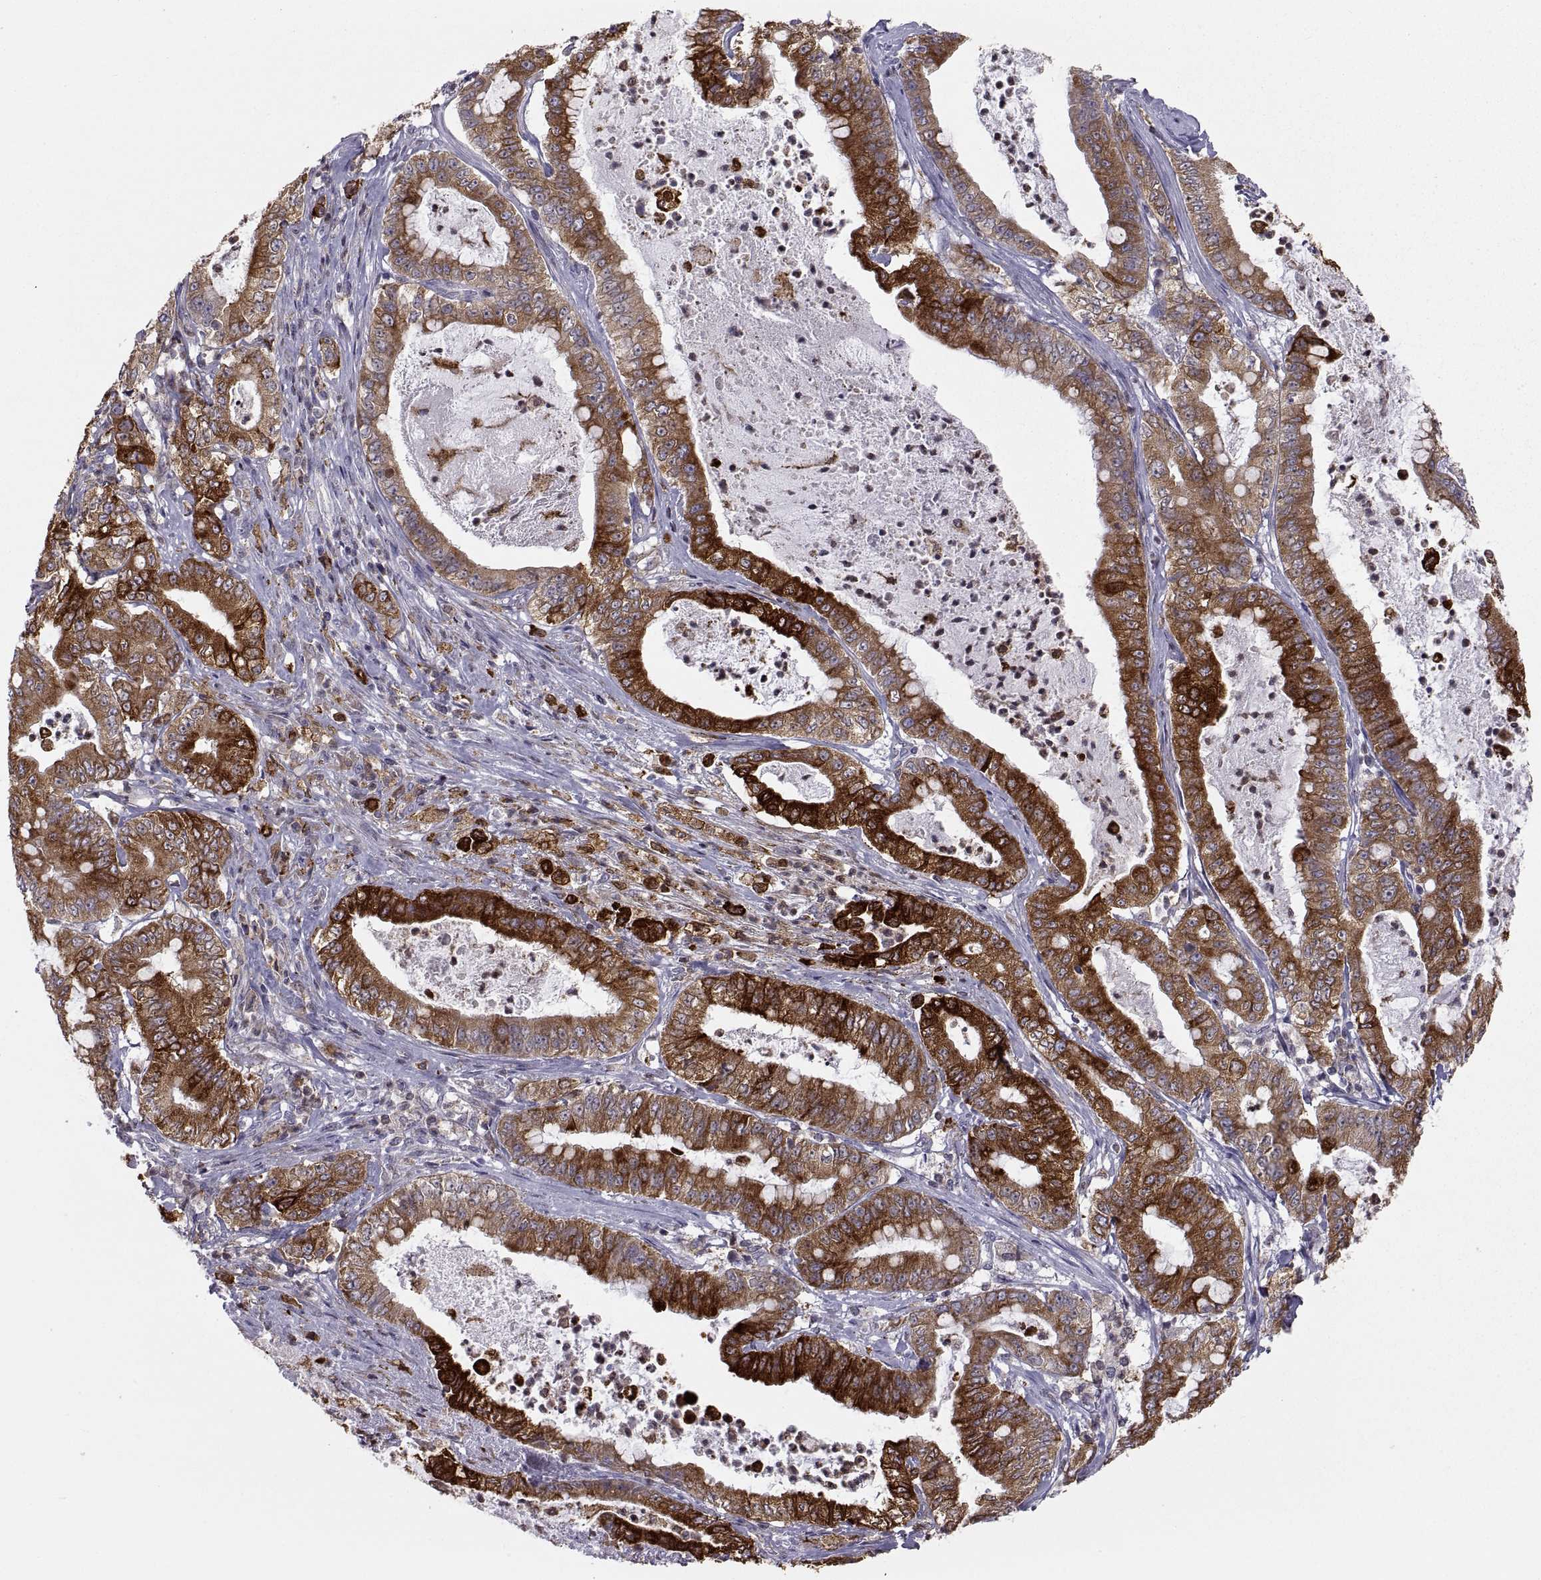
{"staining": {"intensity": "strong", "quantity": ">75%", "location": "cytoplasmic/membranous"}, "tissue": "pancreatic cancer", "cell_type": "Tumor cells", "image_type": "cancer", "snomed": [{"axis": "morphology", "description": "Adenocarcinoma, NOS"}, {"axis": "topography", "description": "Pancreas"}], "caption": "The image demonstrates immunohistochemical staining of pancreatic adenocarcinoma. There is strong cytoplasmic/membranous positivity is identified in approximately >75% of tumor cells.", "gene": "ERO1A", "patient": {"sex": "male", "age": 71}}